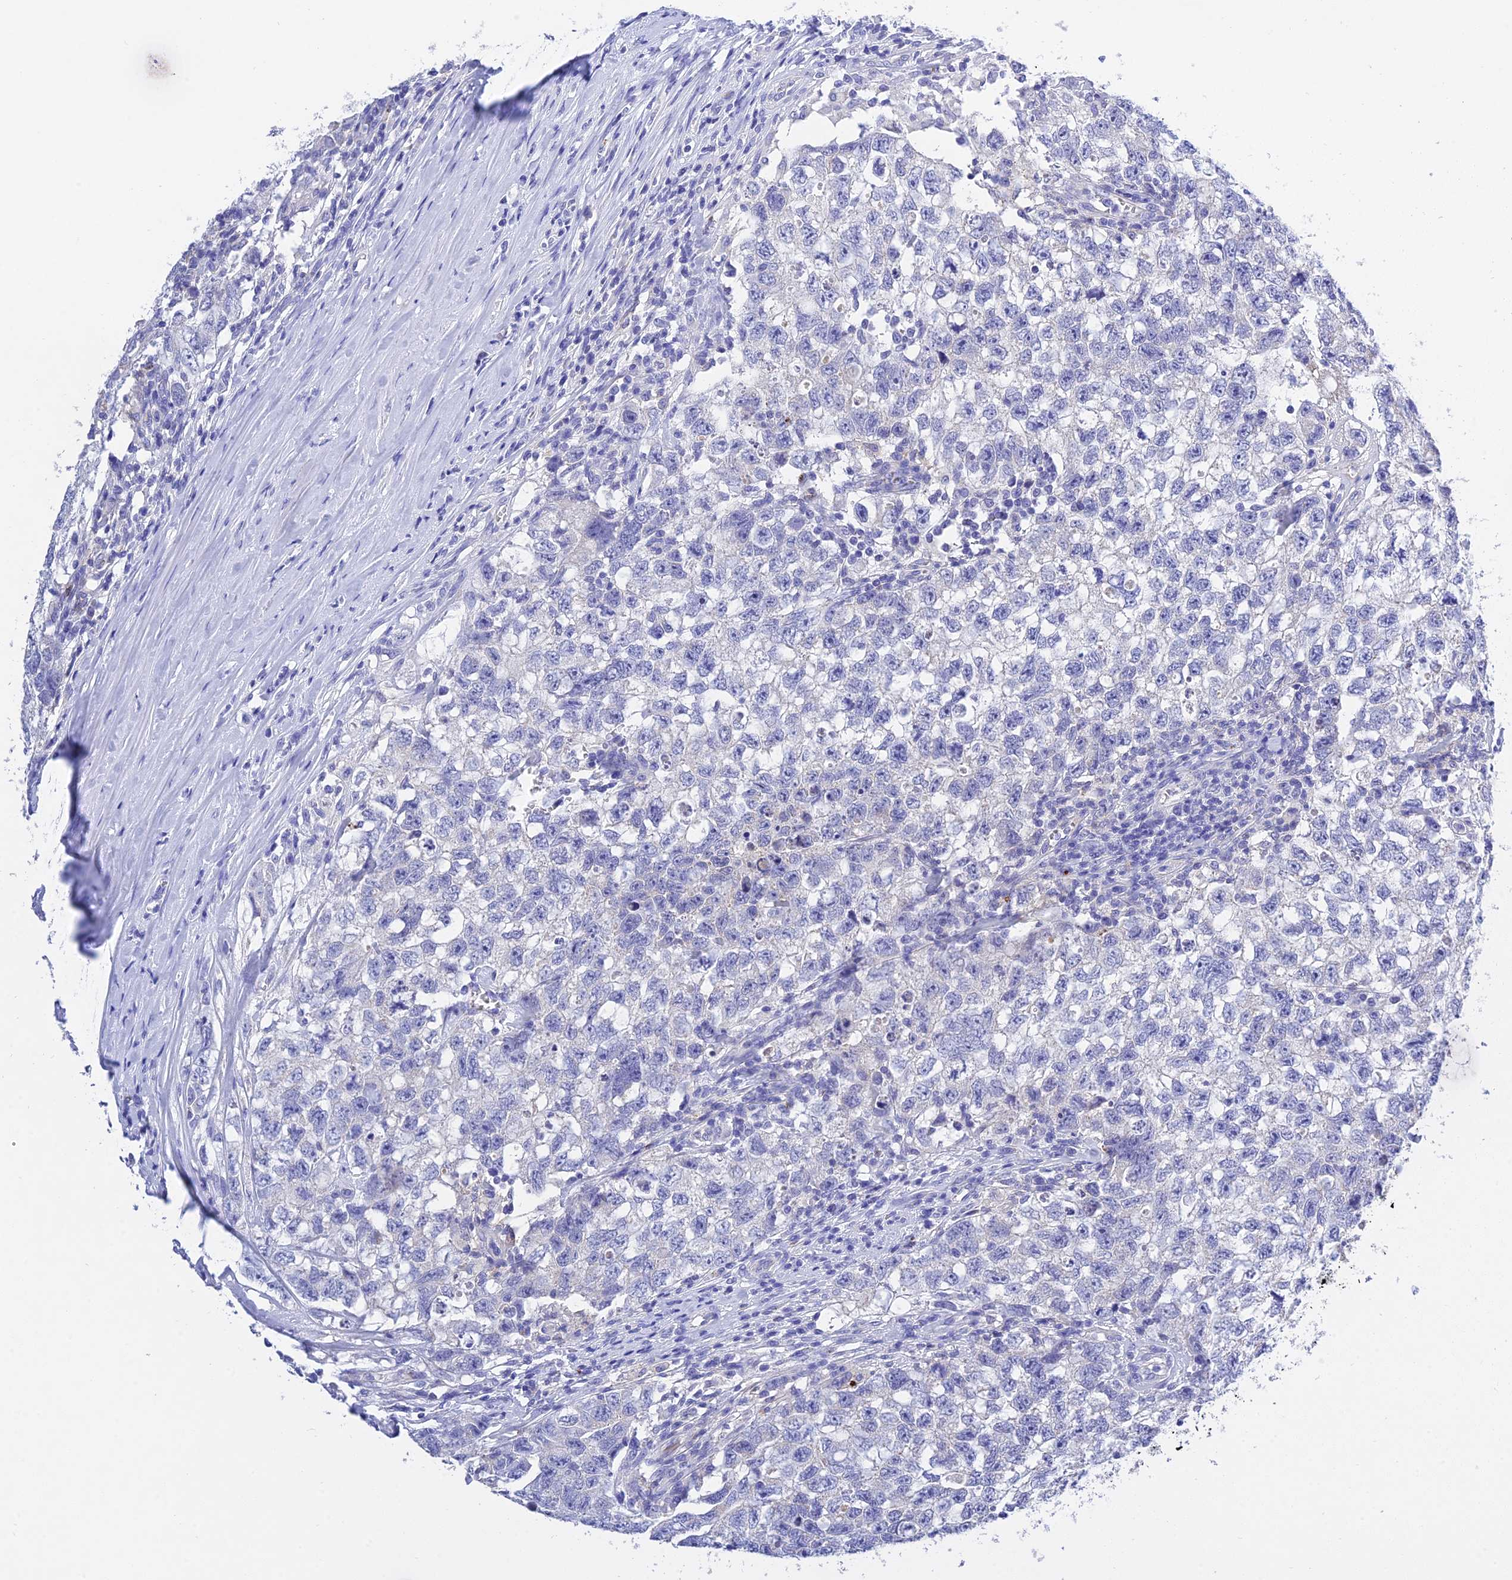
{"staining": {"intensity": "negative", "quantity": "none", "location": "none"}, "tissue": "testis cancer", "cell_type": "Tumor cells", "image_type": "cancer", "snomed": [{"axis": "morphology", "description": "Seminoma, NOS"}, {"axis": "morphology", "description": "Carcinoma, Embryonal, NOS"}, {"axis": "topography", "description": "Testis"}], "caption": "Immunohistochemical staining of human testis cancer demonstrates no significant staining in tumor cells.", "gene": "MS4A5", "patient": {"sex": "male", "age": 29}}